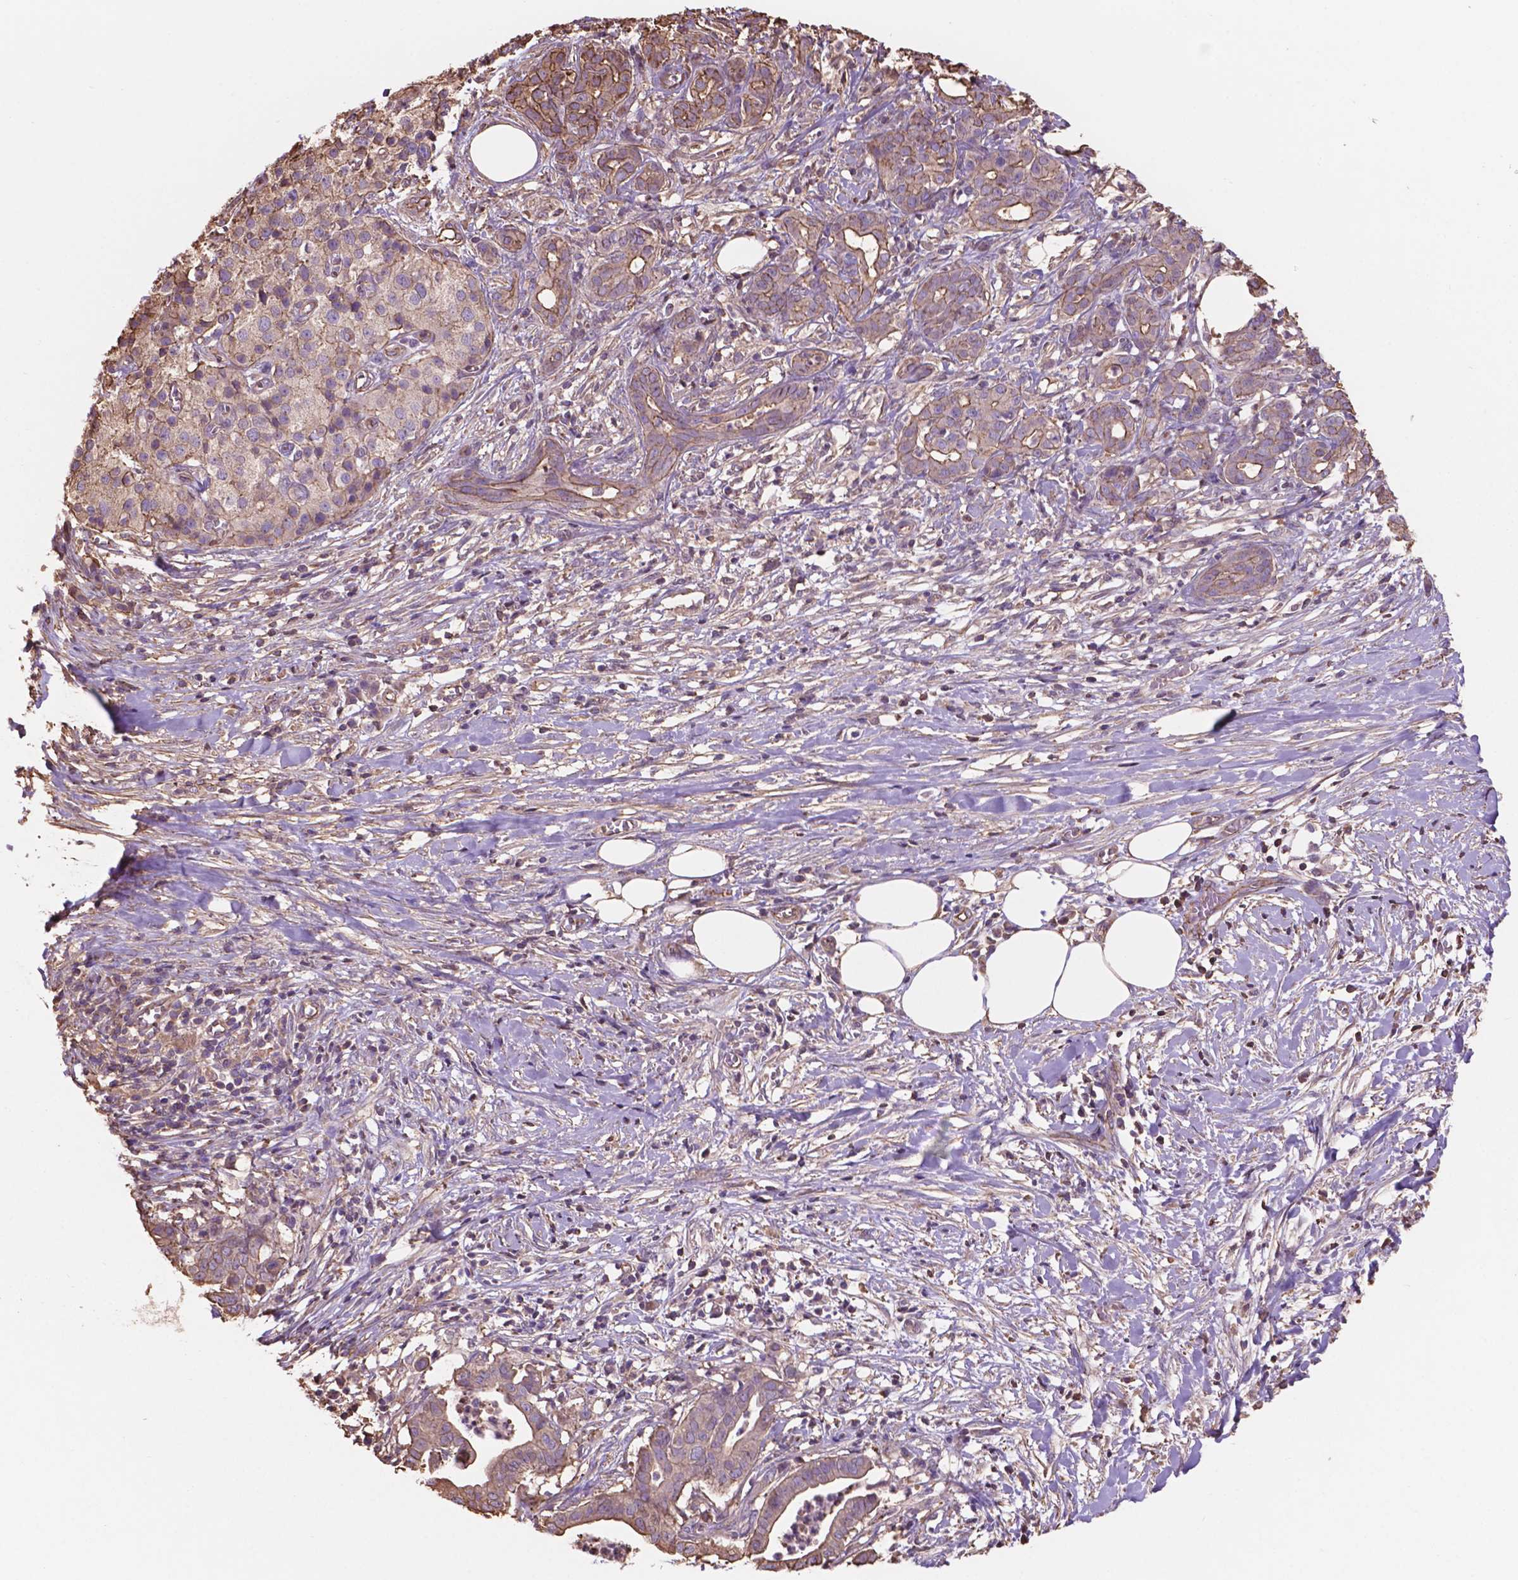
{"staining": {"intensity": "moderate", "quantity": "25%-75%", "location": "cytoplasmic/membranous"}, "tissue": "pancreatic cancer", "cell_type": "Tumor cells", "image_type": "cancer", "snomed": [{"axis": "morphology", "description": "Adenocarcinoma, NOS"}, {"axis": "topography", "description": "Pancreas"}], "caption": "The image exhibits immunohistochemical staining of pancreatic adenocarcinoma. There is moderate cytoplasmic/membranous expression is identified in about 25%-75% of tumor cells.", "gene": "NIPA2", "patient": {"sex": "male", "age": 61}}